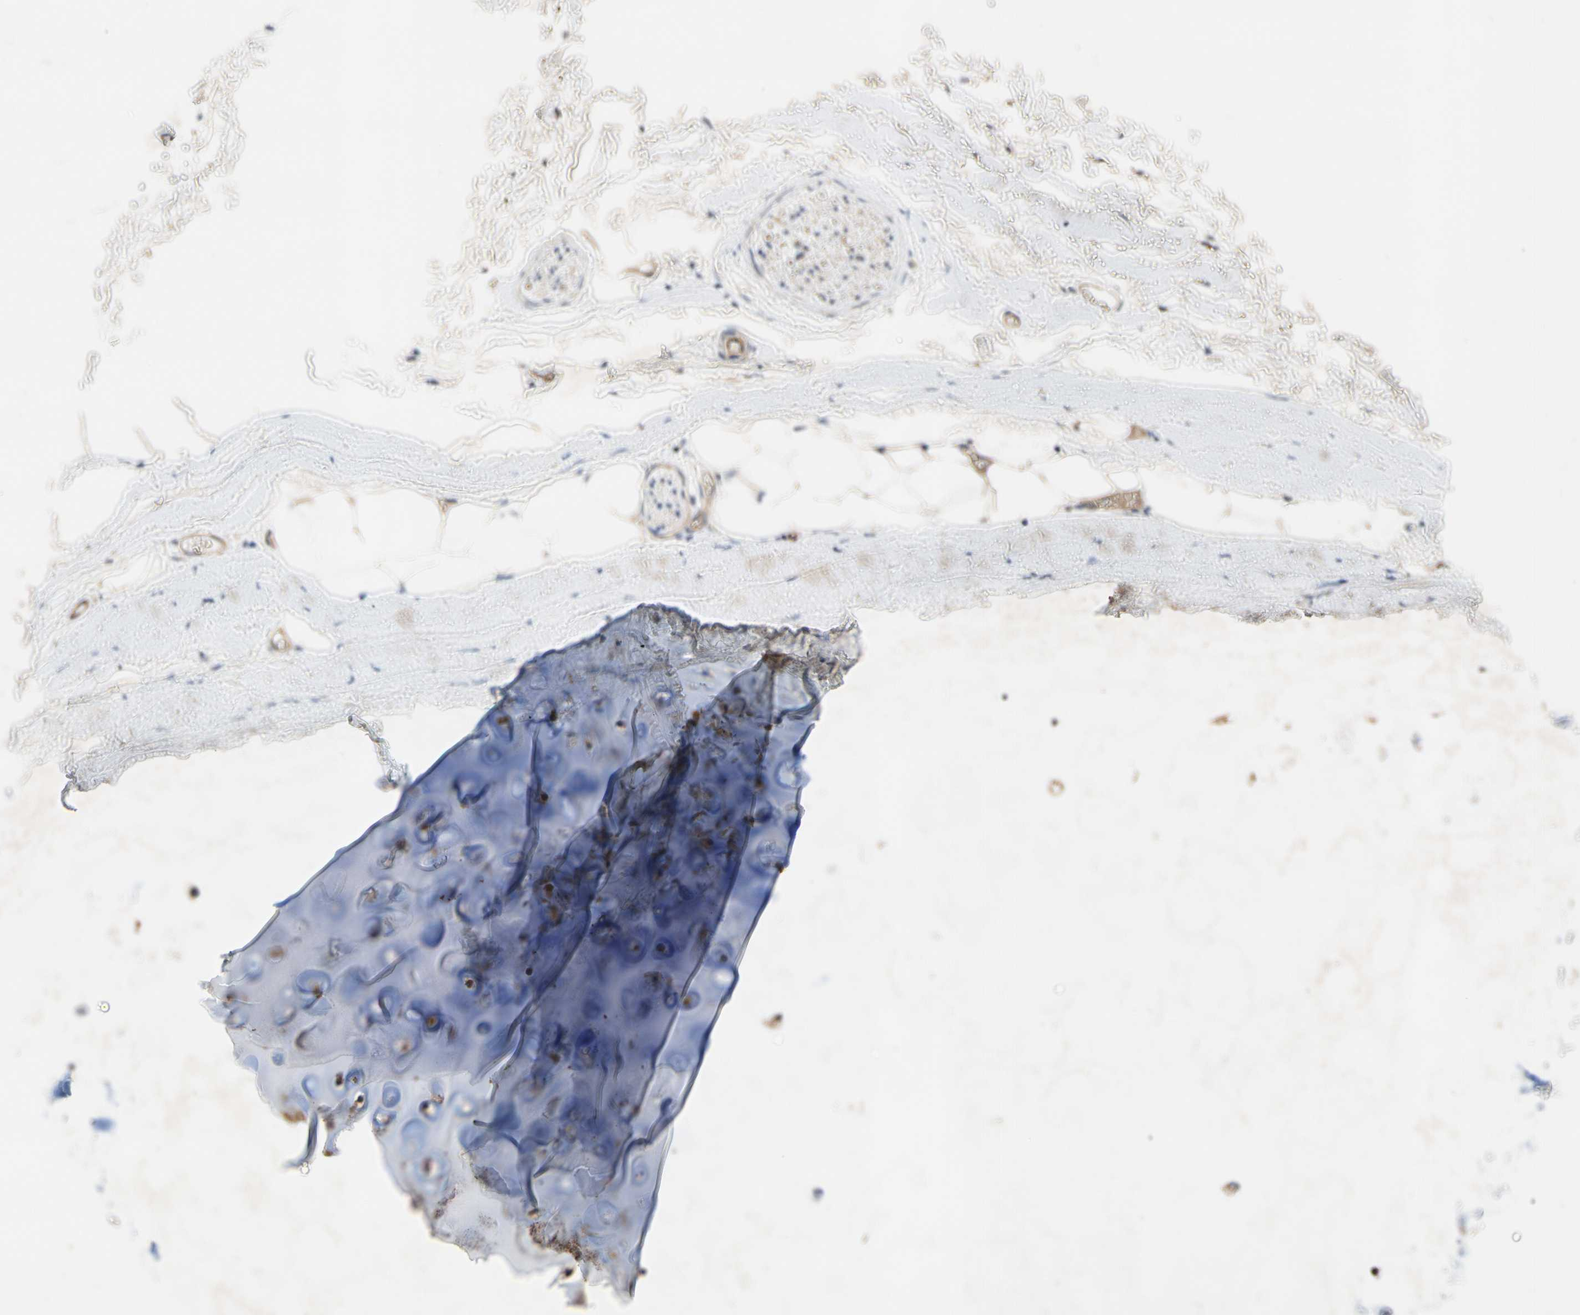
{"staining": {"intensity": "weak", "quantity": "<25%", "location": "cytoplasmic/membranous"}, "tissue": "adipose tissue", "cell_type": "Adipocytes", "image_type": "normal", "snomed": [{"axis": "morphology", "description": "Normal tissue, NOS"}, {"axis": "topography", "description": "Bronchus"}], "caption": "The histopathology image displays no significant expression in adipocytes of adipose tissue.", "gene": "MBTPS2", "patient": {"sex": "female", "age": 73}}